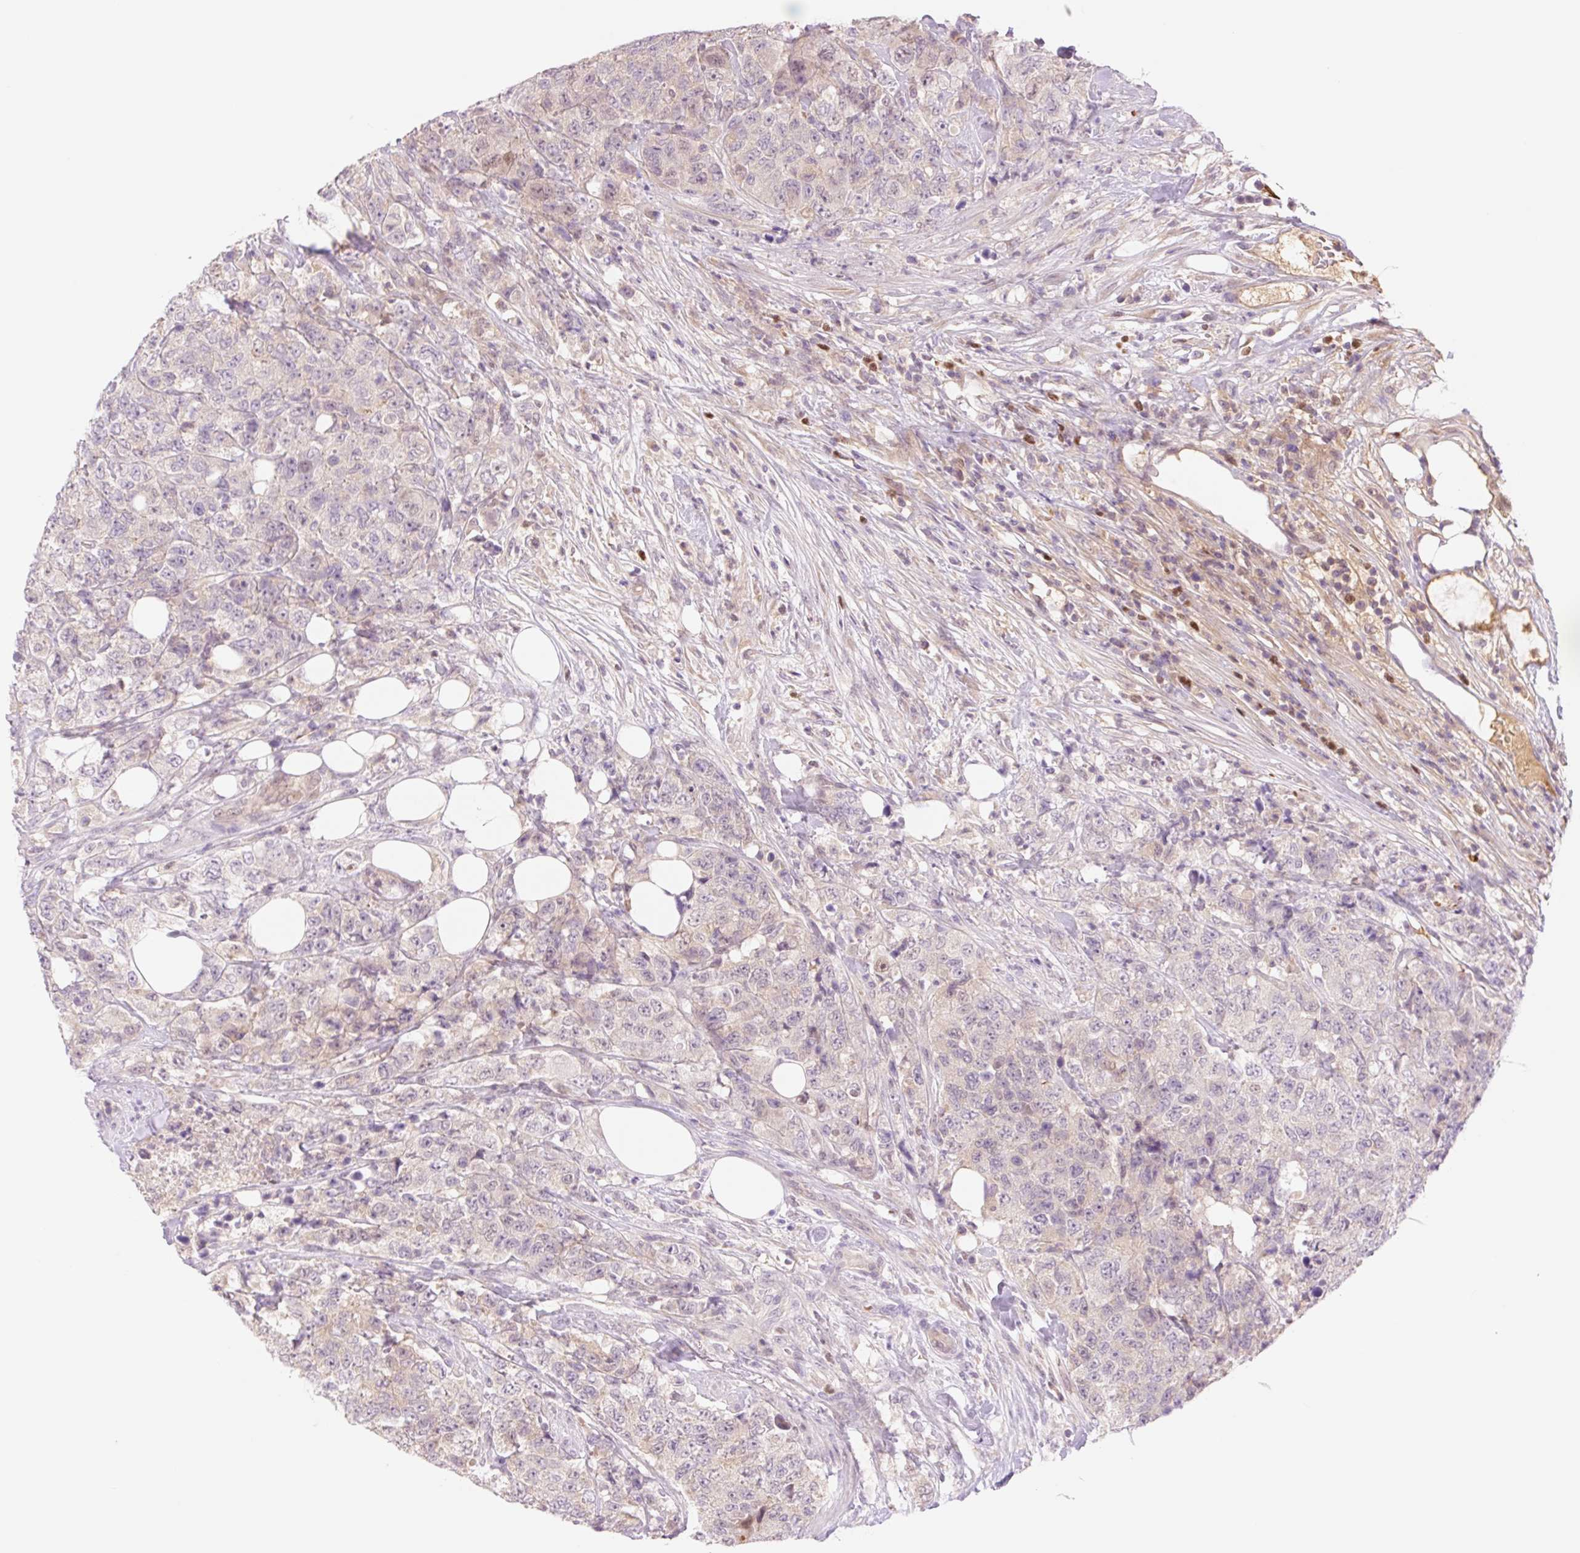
{"staining": {"intensity": "negative", "quantity": "none", "location": "none"}, "tissue": "urothelial cancer", "cell_type": "Tumor cells", "image_type": "cancer", "snomed": [{"axis": "morphology", "description": "Urothelial carcinoma, High grade"}, {"axis": "topography", "description": "Urinary bladder"}], "caption": "This photomicrograph is of urothelial cancer stained with IHC to label a protein in brown with the nuclei are counter-stained blue. There is no positivity in tumor cells.", "gene": "HEBP1", "patient": {"sex": "female", "age": 78}}